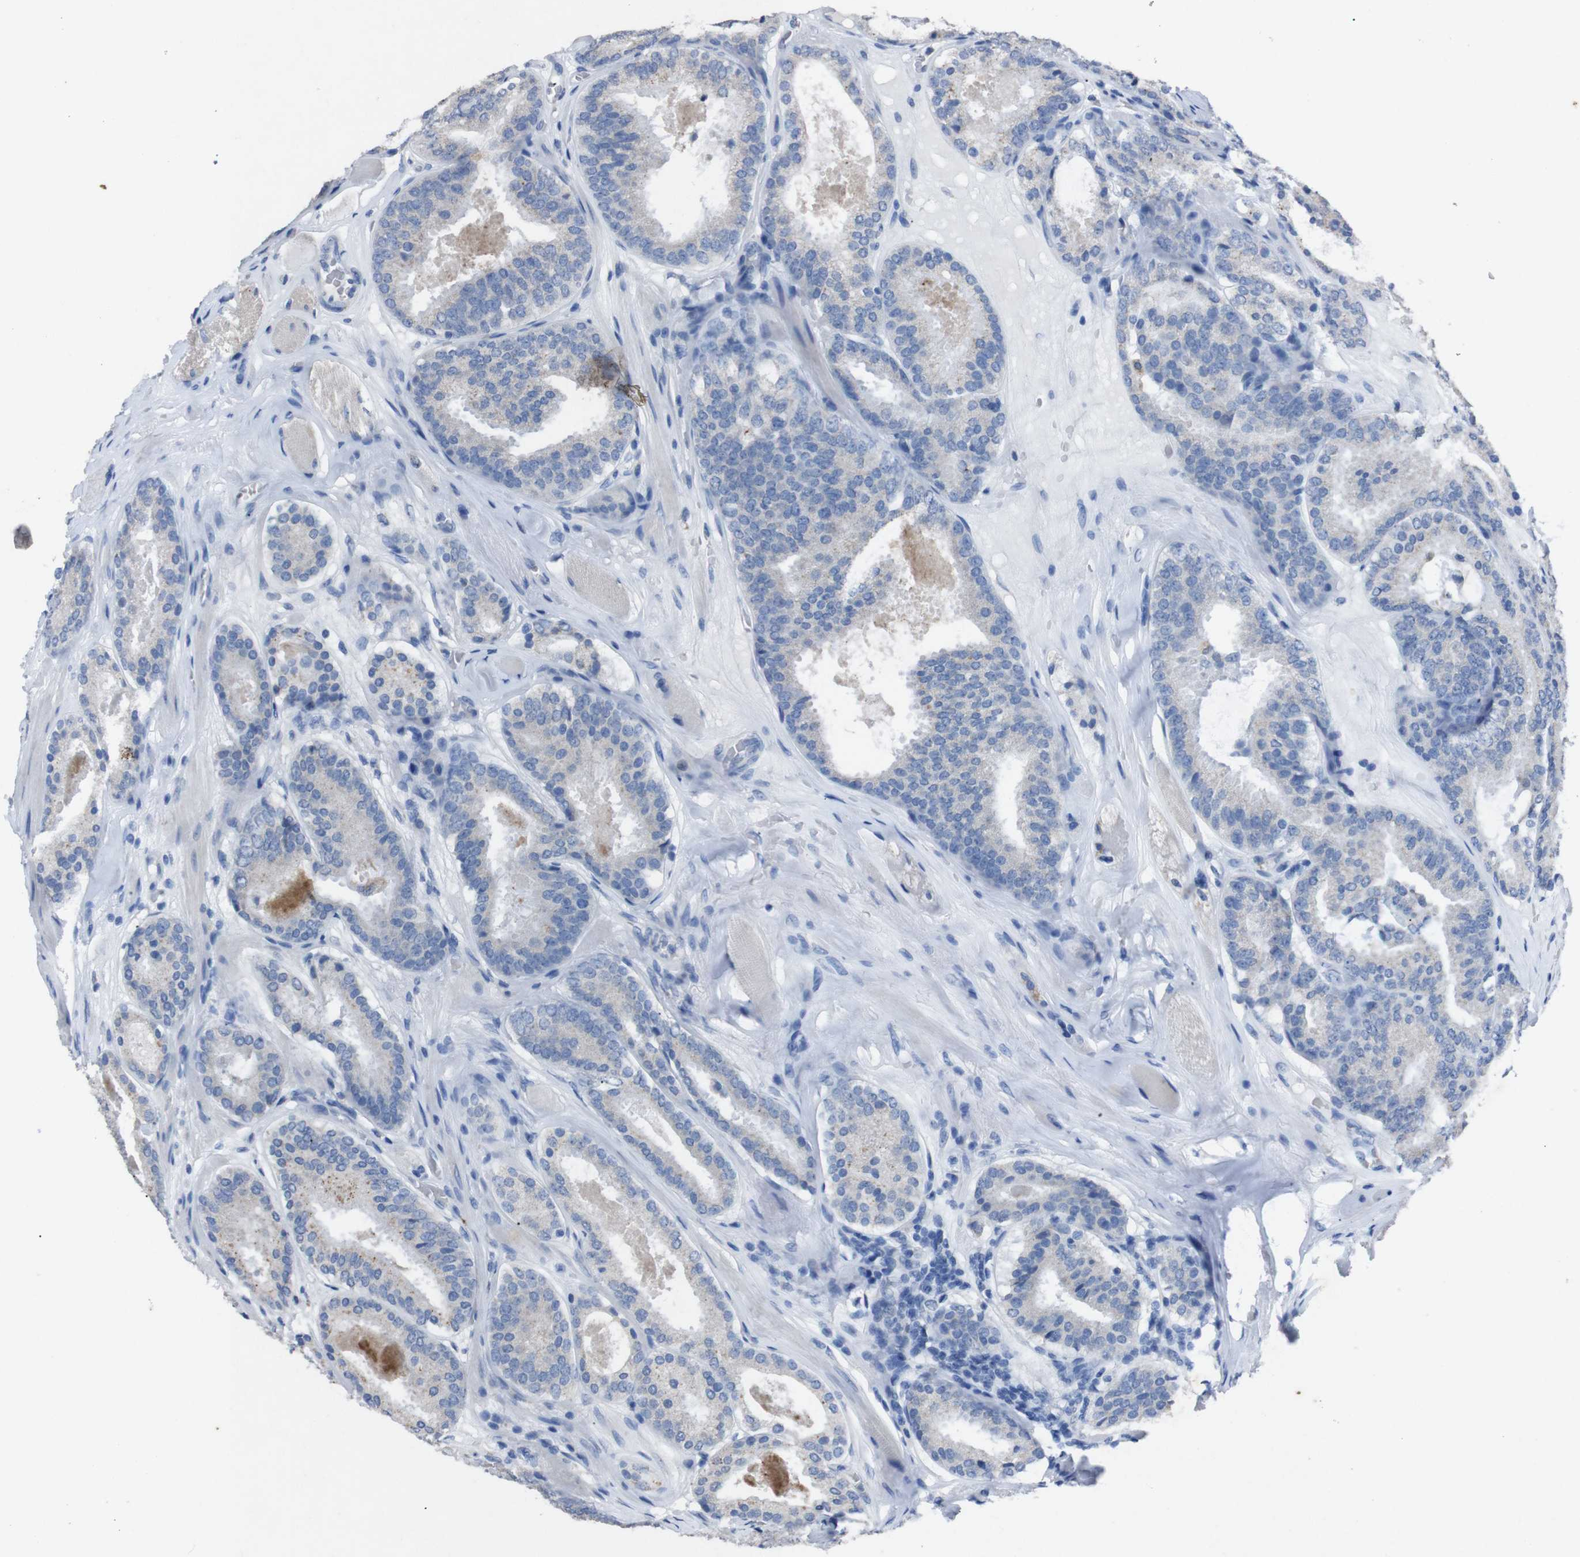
{"staining": {"intensity": "negative", "quantity": "none", "location": "none"}, "tissue": "prostate cancer", "cell_type": "Tumor cells", "image_type": "cancer", "snomed": [{"axis": "morphology", "description": "Adenocarcinoma, Low grade"}, {"axis": "topography", "description": "Prostate"}], "caption": "Histopathology image shows no protein expression in tumor cells of prostate cancer (adenocarcinoma (low-grade)) tissue.", "gene": "GJB2", "patient": {"sex": "male", "age": 69}}